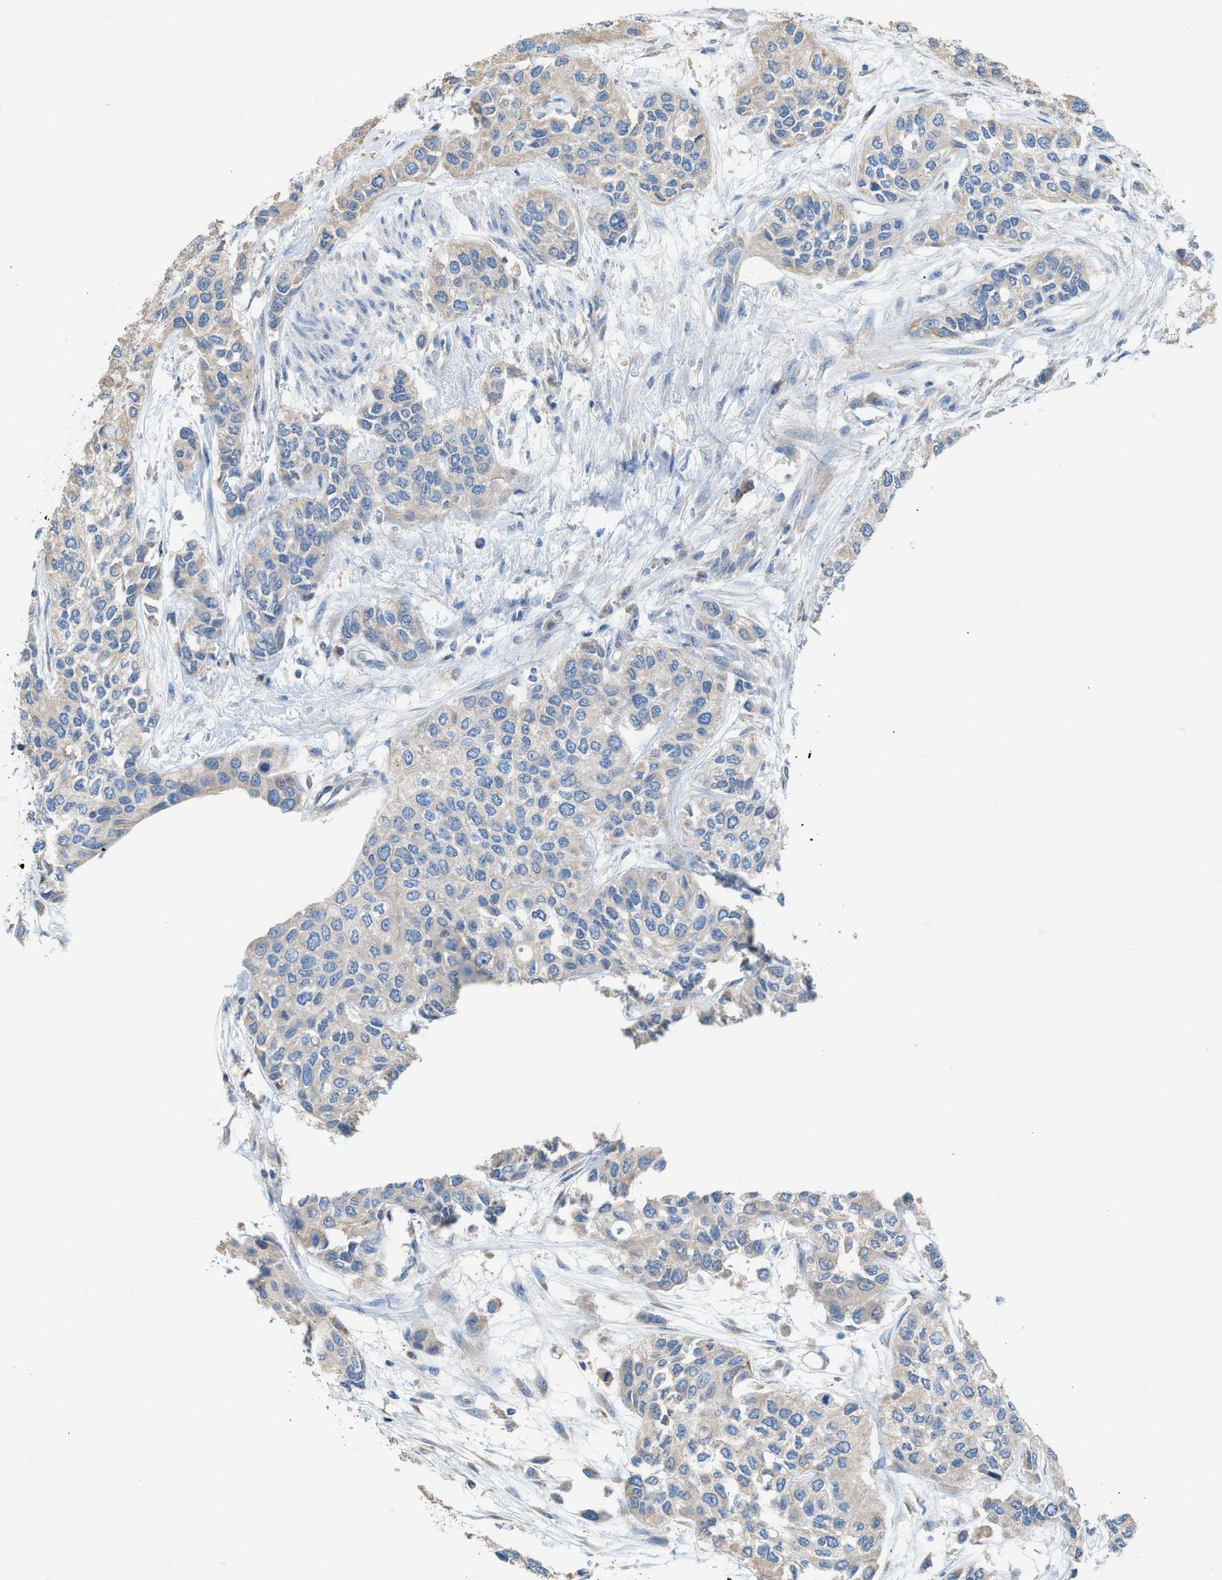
{"staining": {"intensity": "weak", "quantity": "<25%", "location": "cytoplasmic/membranous"}, "tissue": "urothelial cancer", "cell_type": "Tumor cells", "image_type": "cancer", "snomed": [{"axis": "morphology", "description": "Urothelial carcinoma, High grade"}, {"axis": "topography", "description": "Urinary bladder"}], "caption": "Immunohistochemistry (IHC) histopathology image of neoplastic tissue: human high-grade urothelial carcinoma stained with DAB (3,3'-diaminobenzidine) demonstrates no significant protein staining in tumor cells. (Immunohistochemistry (IHC), brightfield microscopy, high magnification).", "gene": "NQO2", "patient": {"sex": "female", "age": 56}}